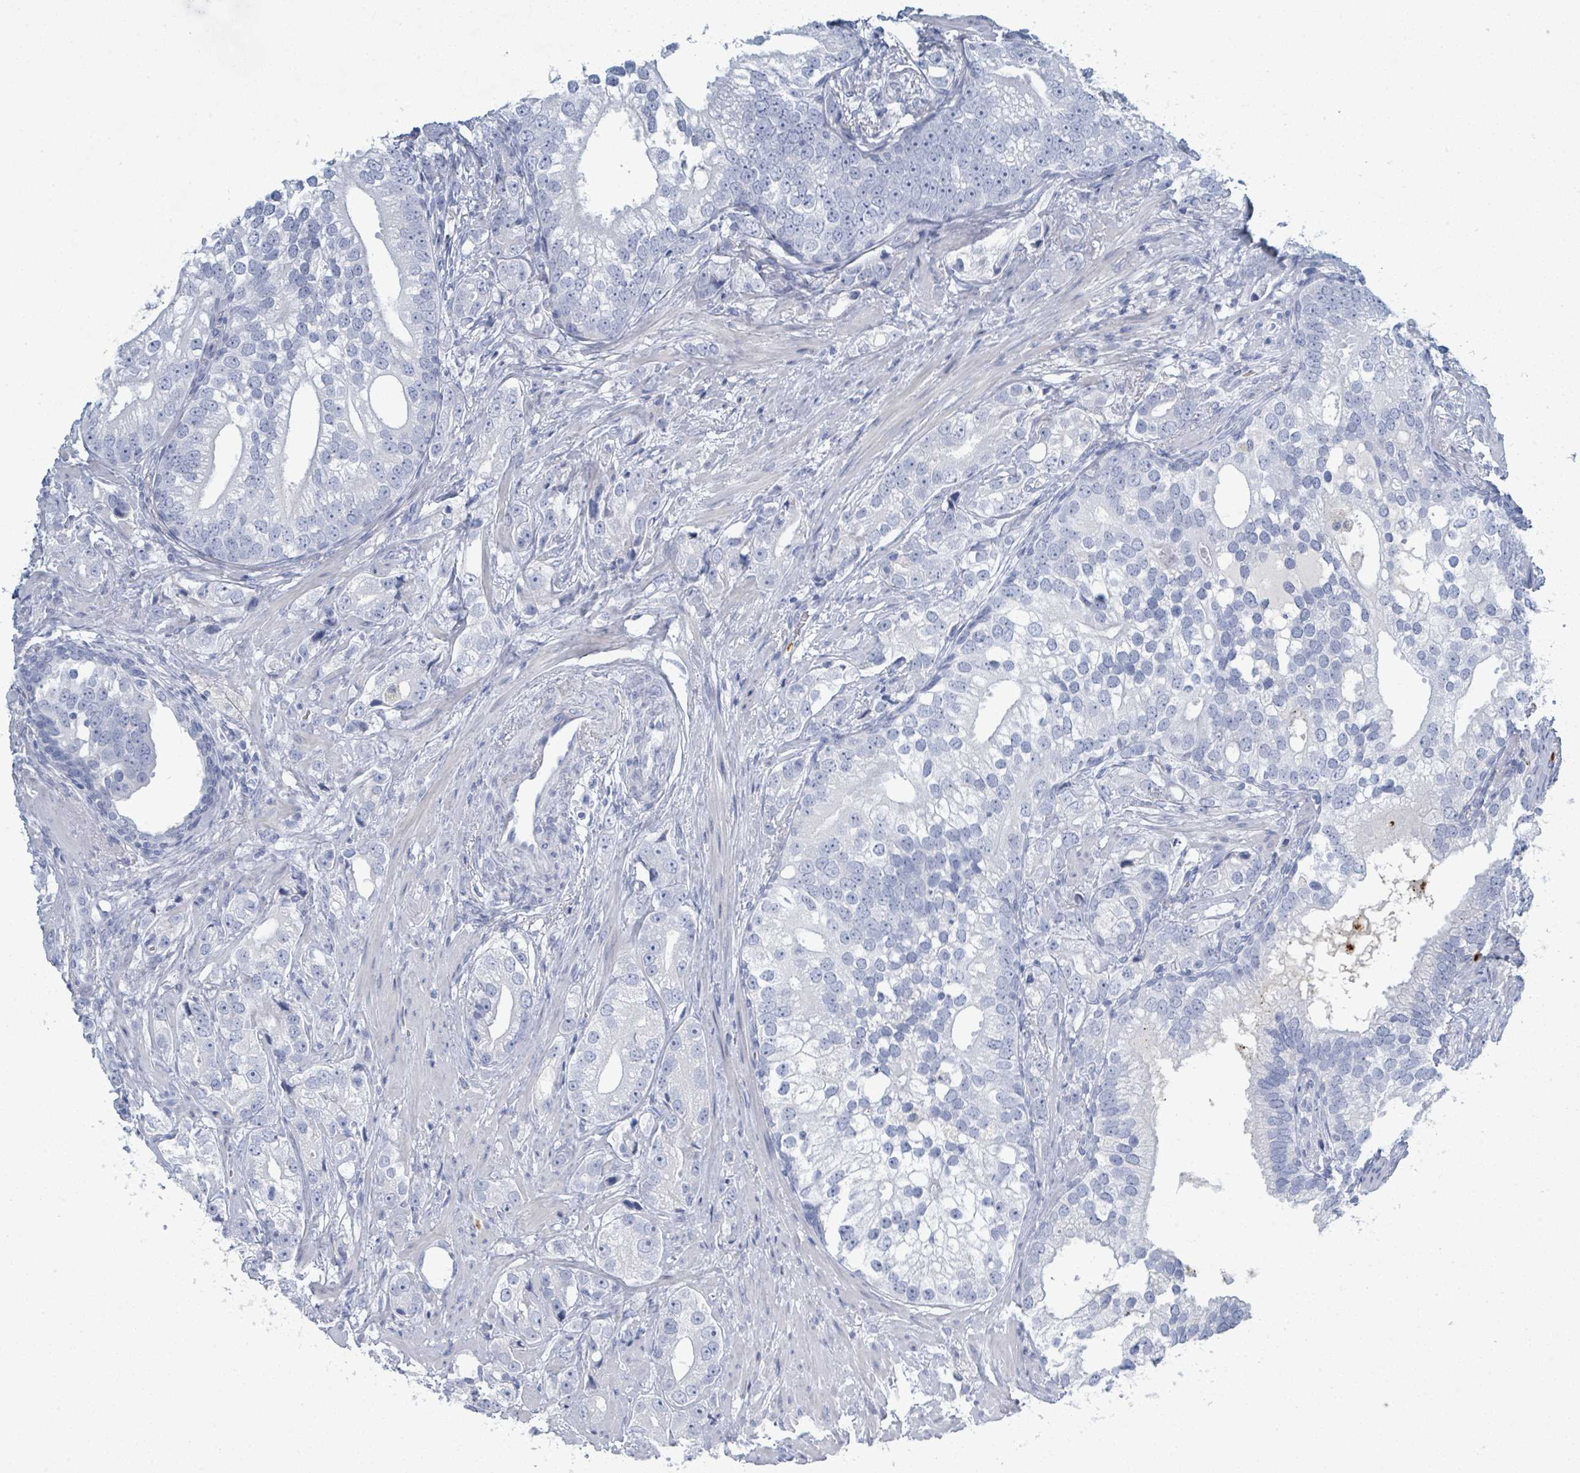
{"staining": {"intensity": "negative", "quantity": "none", "location": "none"}, "tissue": "prostate cancer", "cell_type": "Tumor cells", "image_type": "cancer", "snomed": [{"axis": "morphology", "description": "Adenocarcinoma, High grade"}, {"axis": "topography", "description": "Prostate"}], "caption": "An immunohistochemistry photomicrograph of prostate cancer (adenocarcinoma (high-grade)) is shown. There is no staining in tumor cells of prostate cancer (adenocarcinoma (high-grade)).", "gene": "DEFA4", "patient": {"sex": "male", "age": 75}}